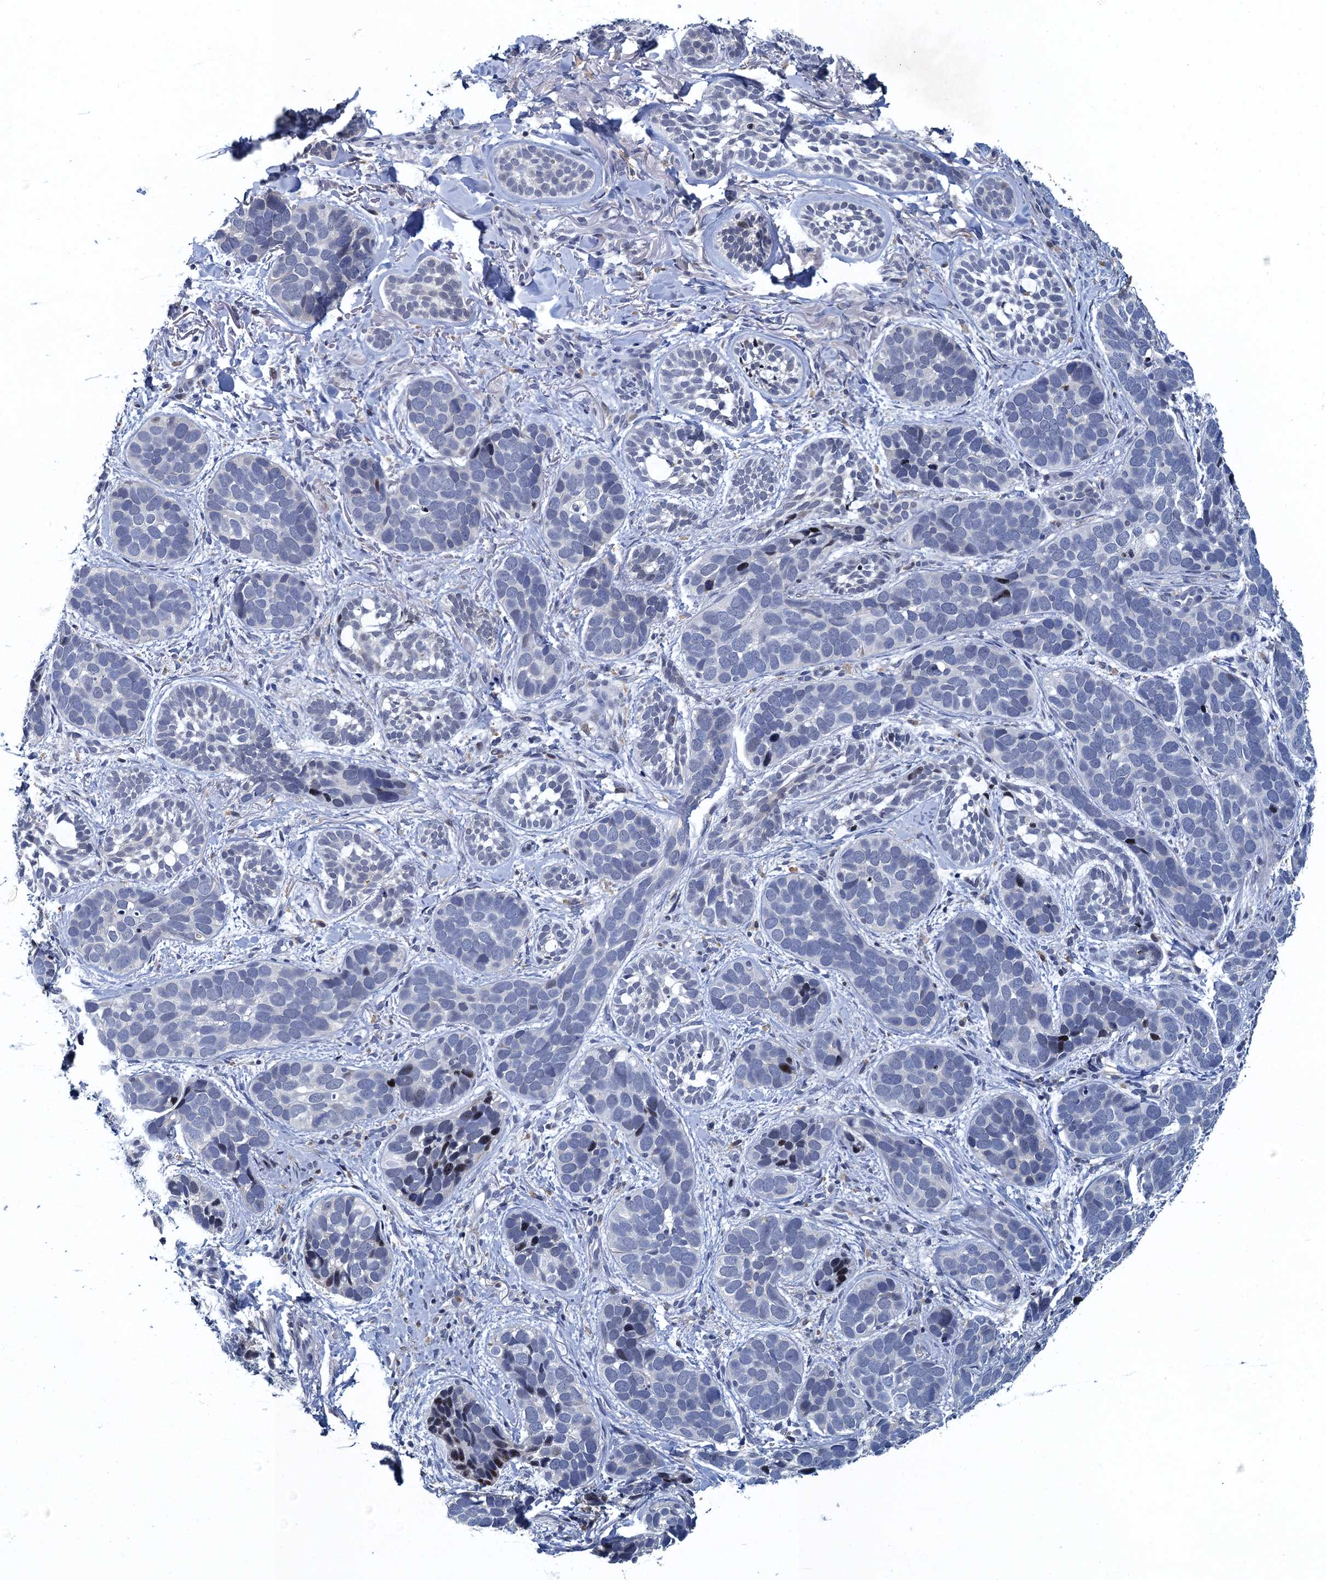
{"staining": {"intensity": "negative", "quantity": "none", "location": "none"}, "tissue": "skin cancer", "cell_type": "Tumor cells", "image_type": "cancer", "snomed": [{"axis": "morphology", "description": "Basal cell carcinoma"}, {"axis": "topography", "description": "Skin"}], "caption": "Protein analysis of basal cell carcinoma (skin) exhibits no significant expression in tumor cells. The staining is performed using DAB brown chromogen with nuclei counter-stained in using hematoxylin.", "gene": "ATOSA", "patient": {"sex": "male", "age": 71}}